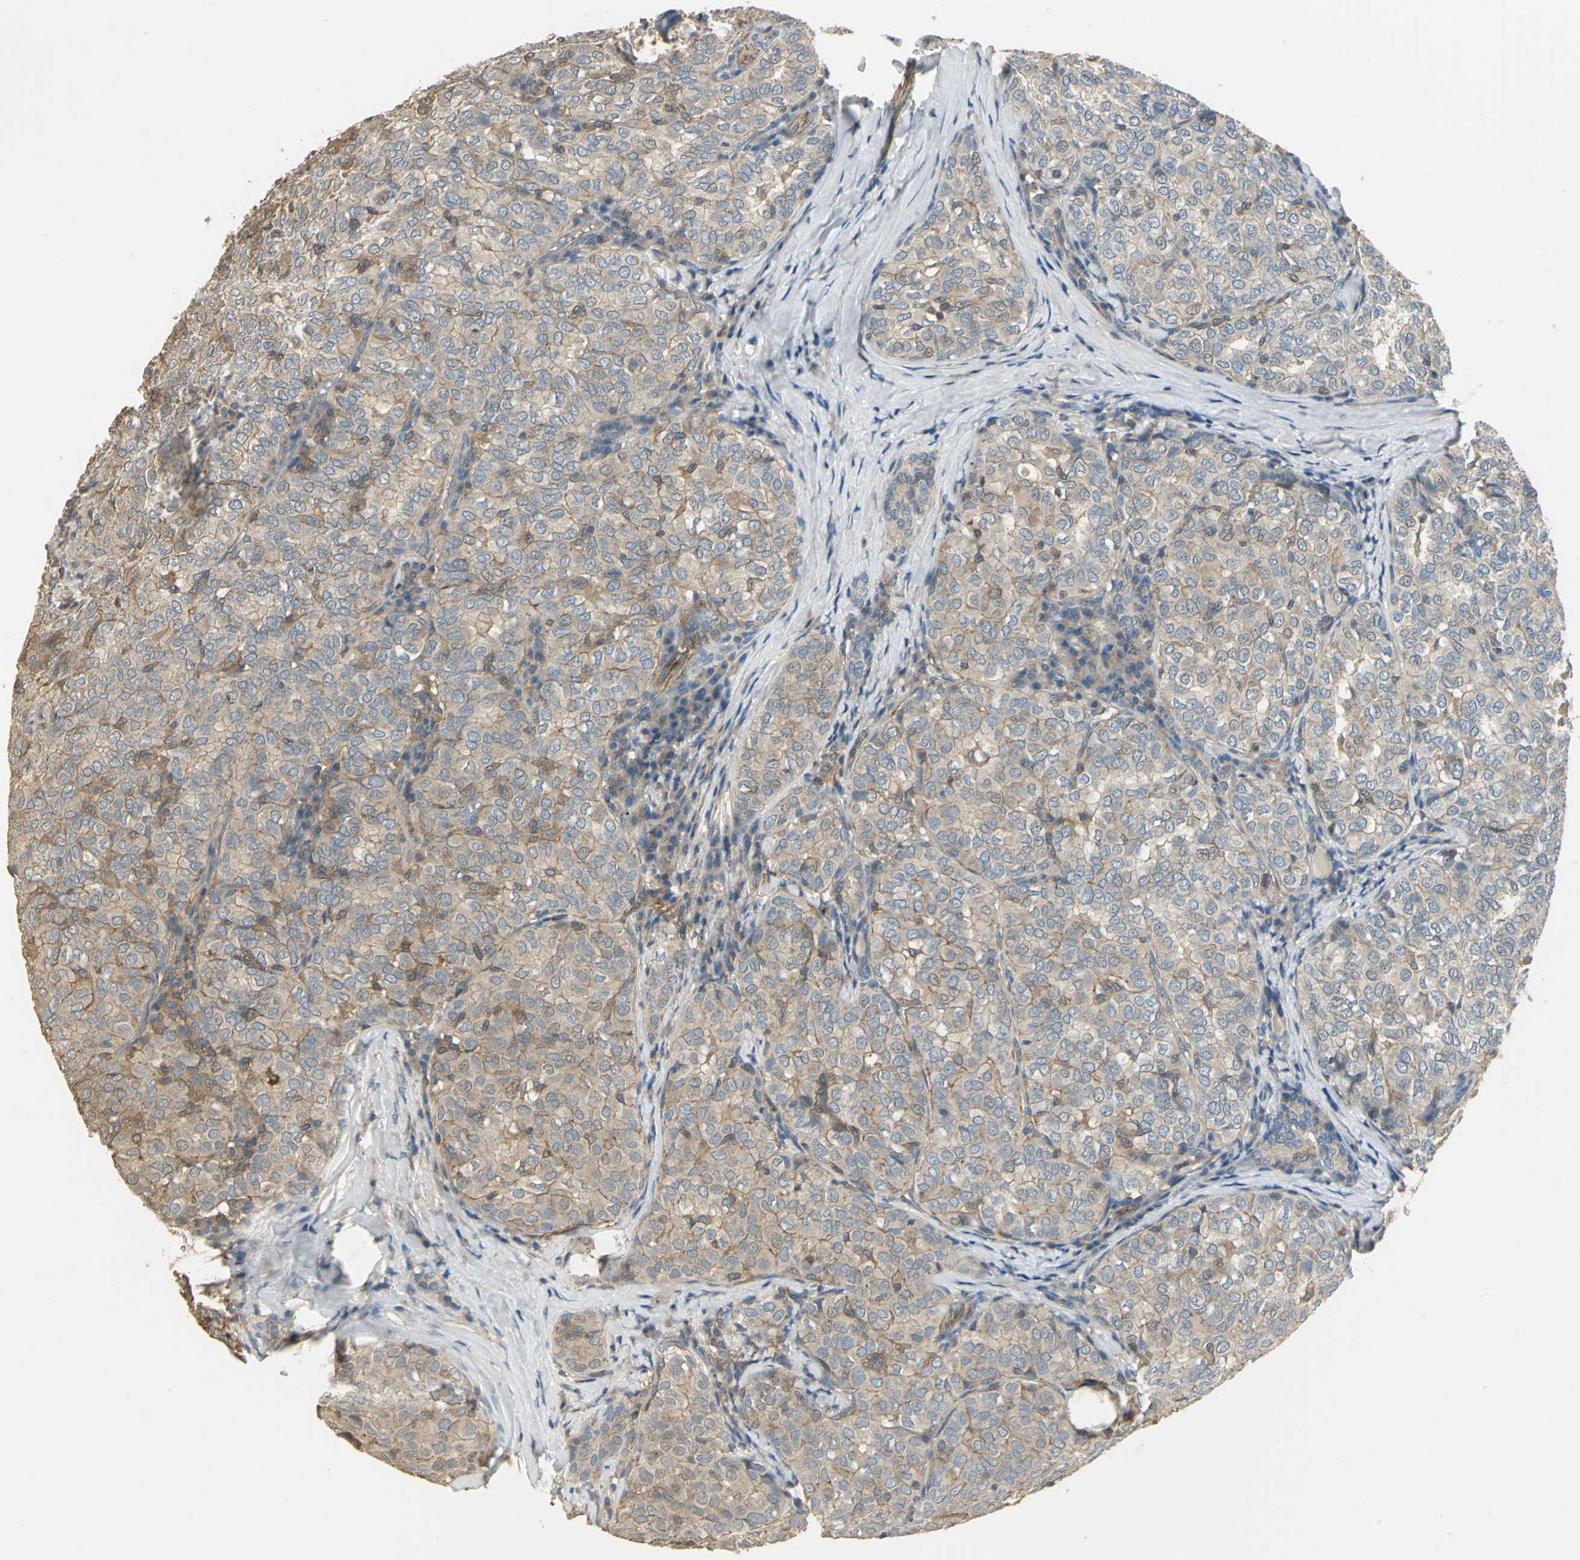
{"staining": {"intensity": "moderate", "quantity": "25%-75%", "location": "cytoplasmic/membranous"}, "tissue": "thyroid cancer", "cell_type": "Tumor cells", "image_type": "cancer", "snomed": [{"axis": "morphology", "description": "Papillary adenocarcinoma, NOS"}, {"axis": "topography", "description": "Thyroid gland"}], "caption": "A medium amount of moderate cytoplasmic/membranous staining is seen in approximately 25%-75% of tumor cells in thyroid cancer tissue.", "gene": "RAPGEF1", "patient": {"sex": "female", "age": 30}}